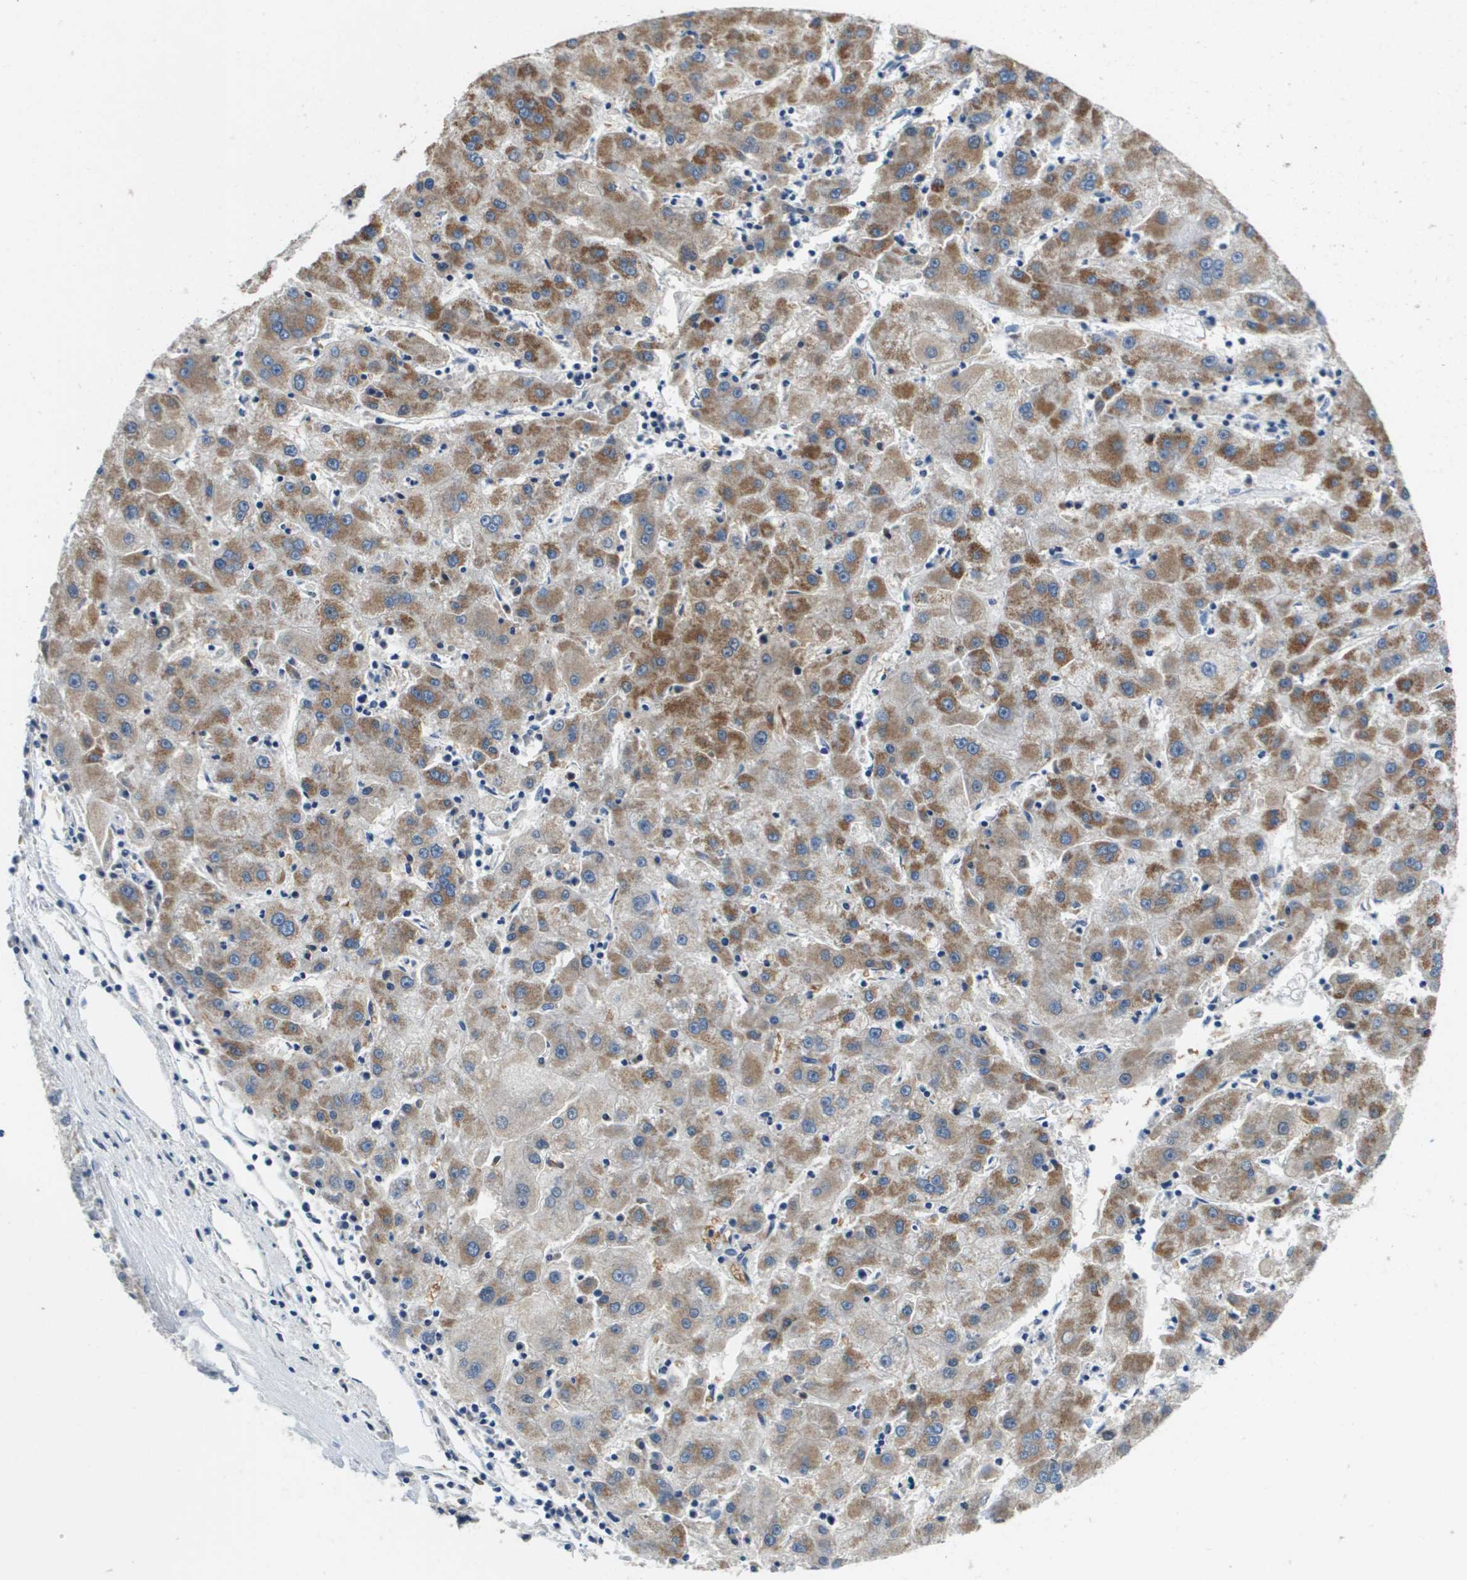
{"staining": {"intensity": "moderate", "quantity": ">75%", "location": "cytoplasmic/membranous"}, "tissue": "liver cancer", "cell_type": "Tumor cells", "image_type": "cancer", "snomed": [{"axis": "morphology", "description": "Carcinoma, Hepatocellular, NOS"}, {"axis": "topography", "description": "Liver"}], "caption": "Immunohistochemical staining of human hepatocellular carcinoma (liver) exhibits medium levels of moderate cytoplasmic/membranous positivity in about >75% of tumor cells. (DAB (3,3'-diaminobenzidine) = brown stain, brightfield microscopy at high magnification).", "gene": "KCNQ5", "patient": {"sex": "male", "age": 72}}